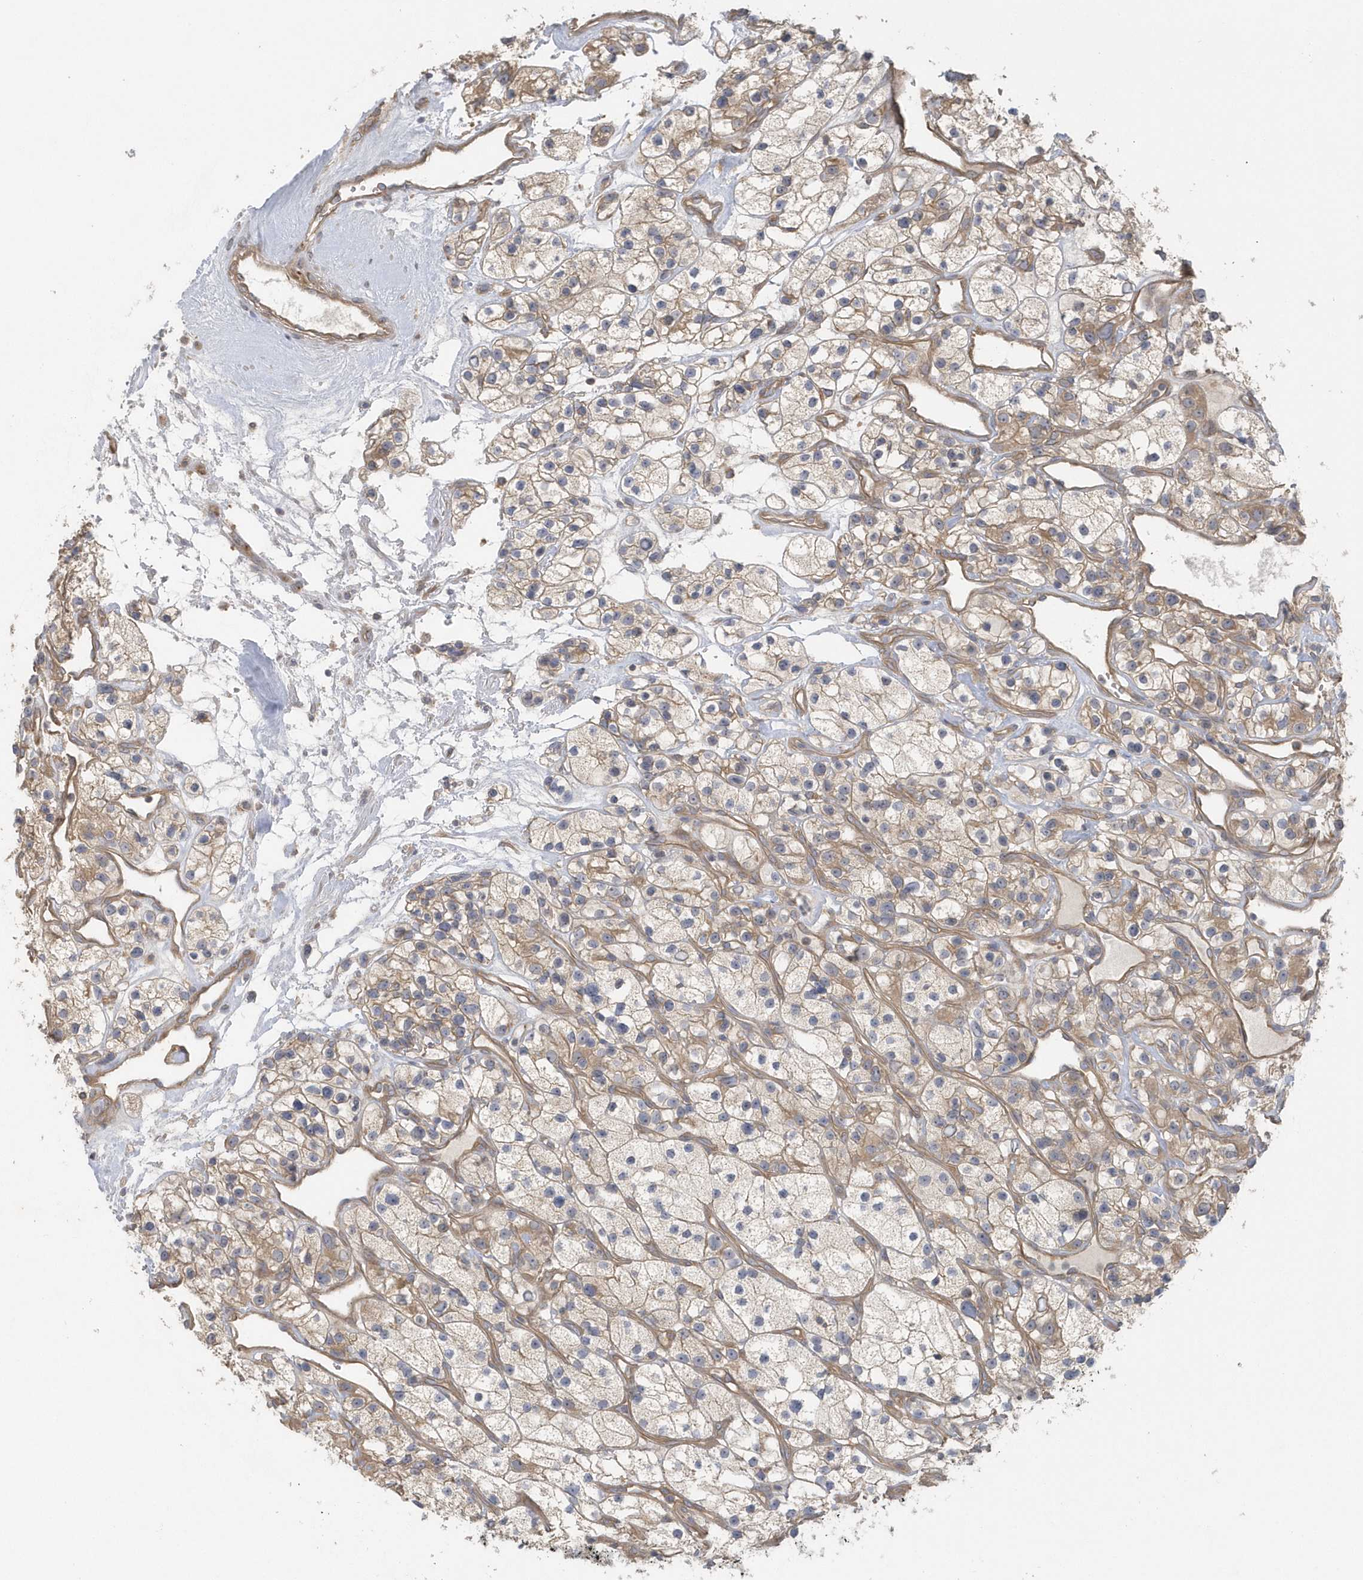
{"staining": {"intensity": "weak", "quantity": "25%-75%", "location": "cytoplasmic/membranous"}, "tissue": "renal cancer", "cell_type": "Tumor cells", "image_type": "cancer", "snomed": [{"axis": "morphology", "description": "Adenocarcinoma, NOS"}, {"axis": "topography", "description": "Kidney"}], "caption": "DAB immunohistochemical staining of renal cancer (adenocarcinoma) reveals weak cytoplasmic/membranous protein staining in about 25%-75% of tumor cells.", "gene": "ACTR1A", "patient": {"sex": "female", "age": 57}}